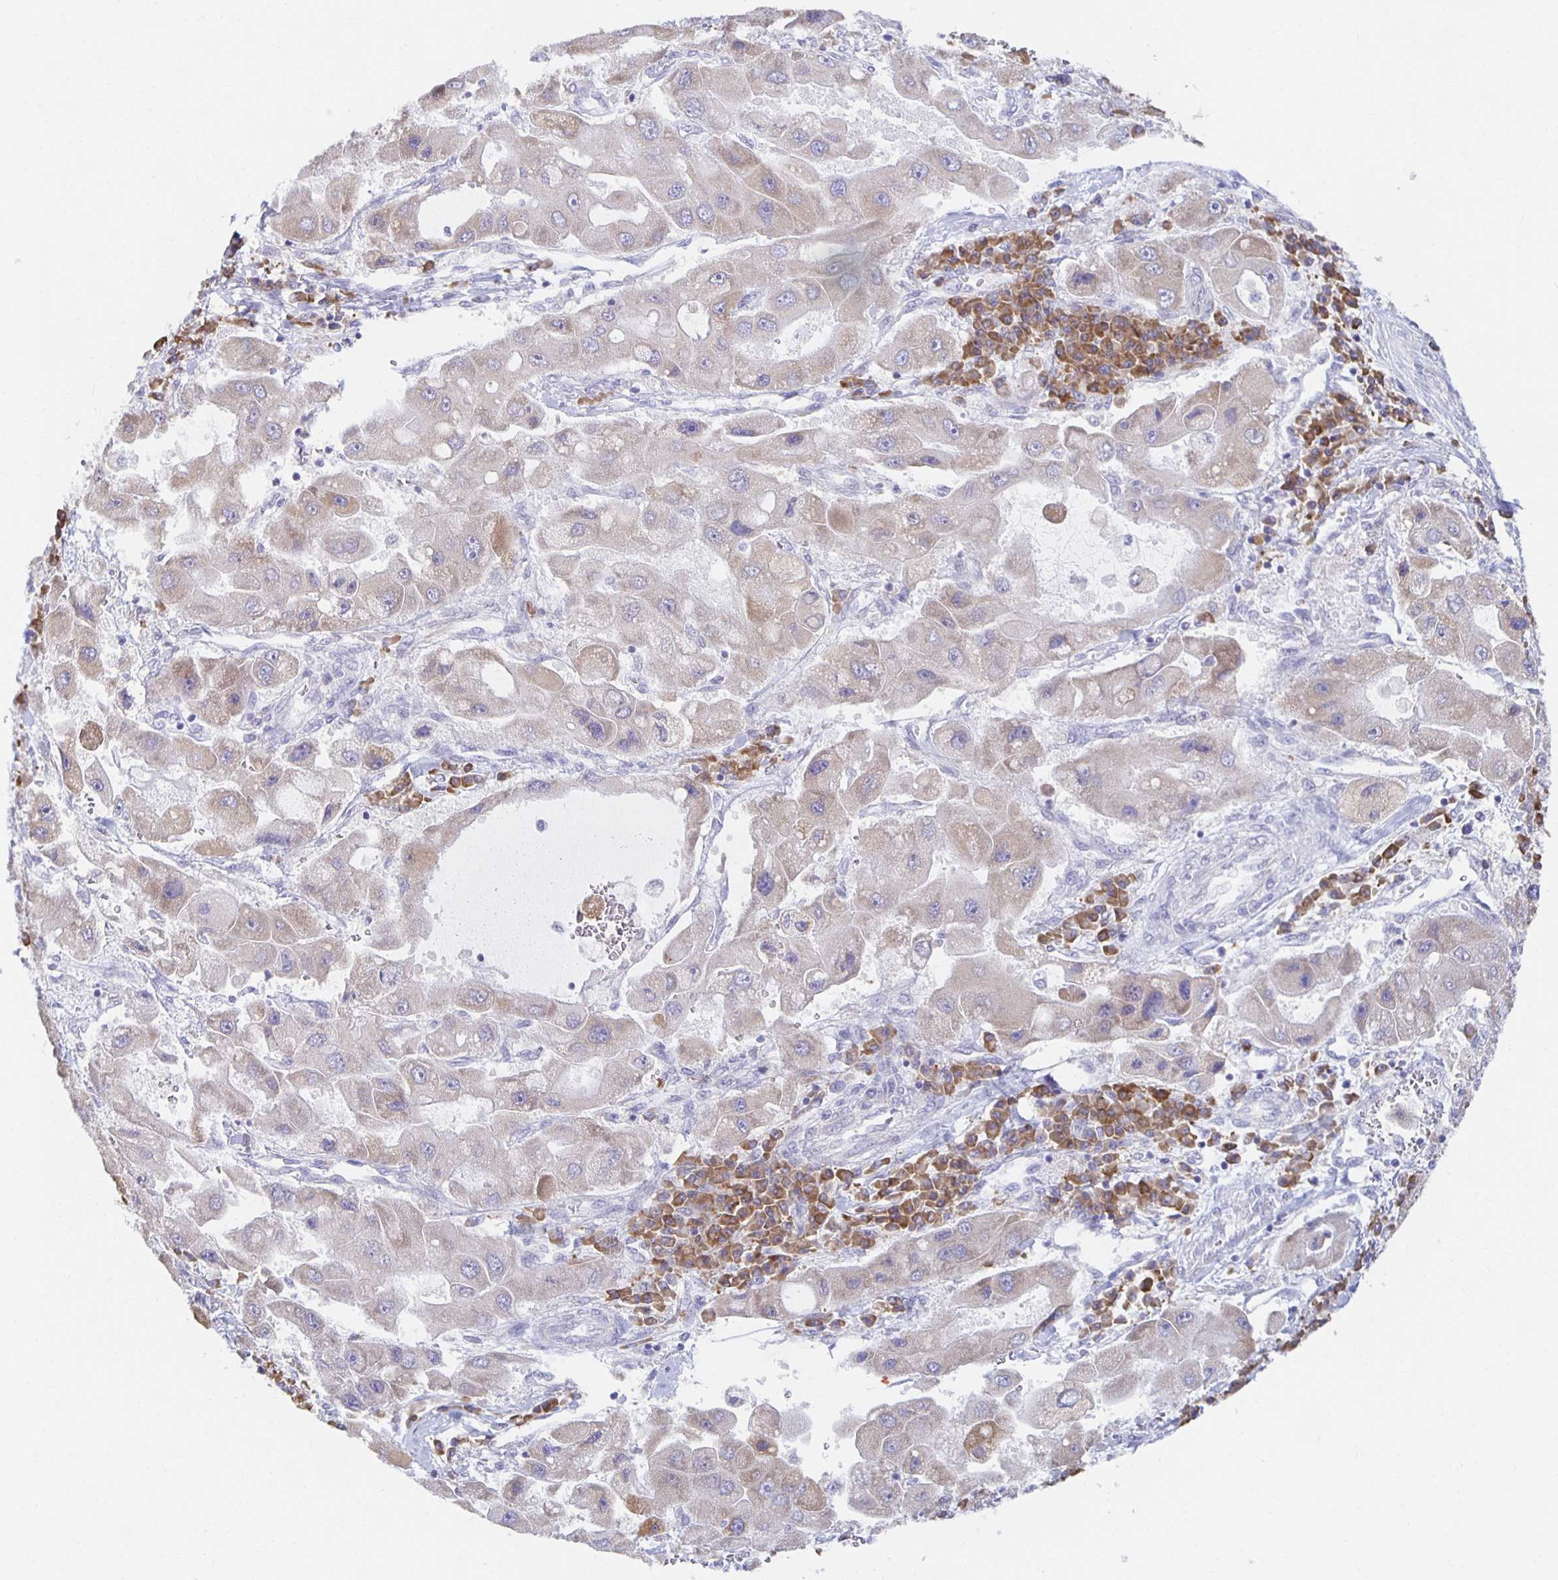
{"staining": {"intensity": "weak", "quantity": "<25%", "location": "cytoplasmic/membranous"}, "tissue": "liver cancer", "cell_type": "Tumor cells", "image_type": "cancer", "snomed": [{"axis": "morphology", "description": "Carcinoma, Hepatocellular, NOS"}, {"axis": "topography", "description": "Liver"}], "caption": "IHC image of human liver cancer (hepatocellular carcinoma) stained for a protein (brown), which reveals no expression in tumor cells.", "gene": "BAD", "patient": {"sex": "male", "age": 24}}